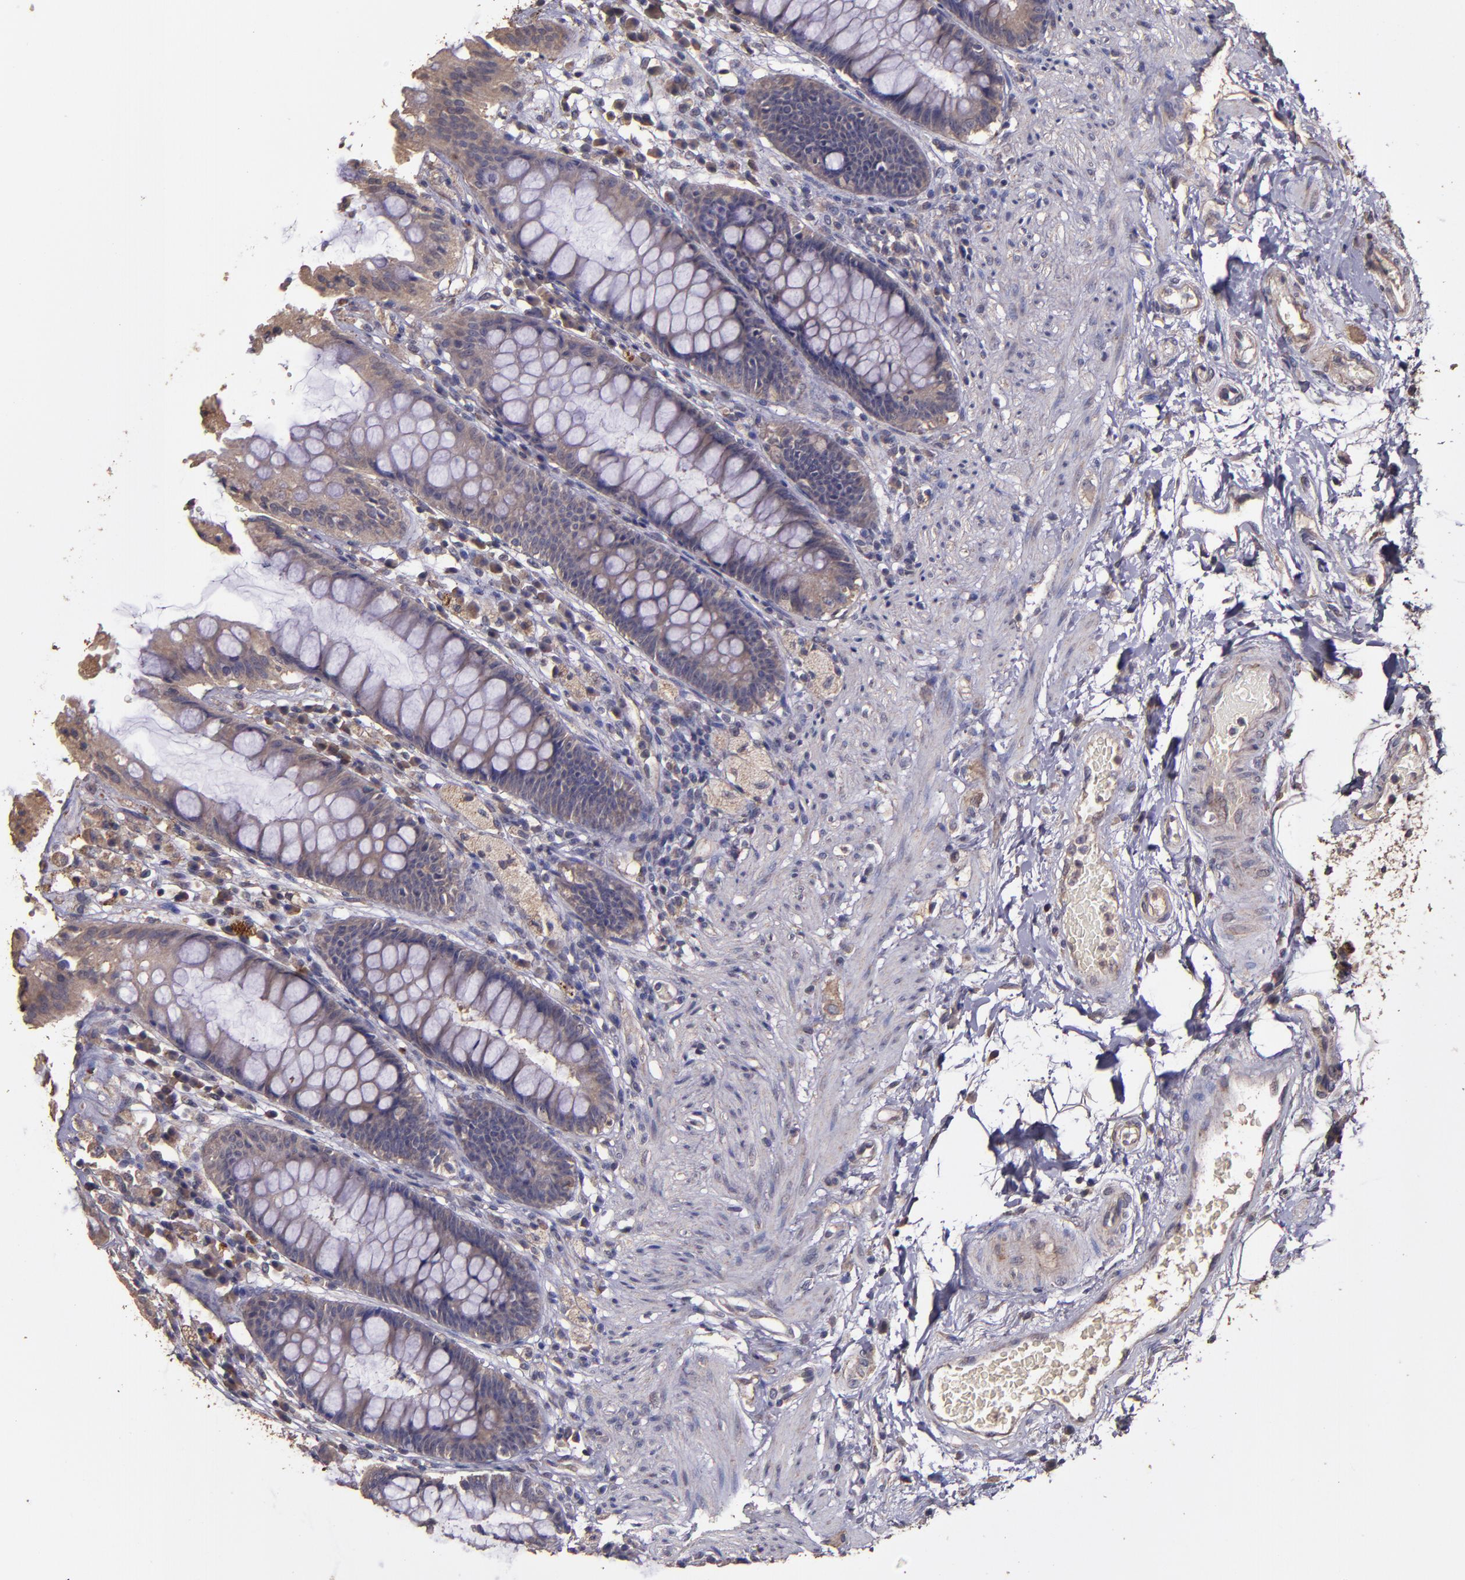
{"staining": {"intensity": "weak", "quantity": ">75%", "location": "cytoplasmic/membranous"}, "tissue": "rectum", "cell_type": "Glandular cells", "image_type": "normal", "snomed": [{"axis": "morphology", "description": "Normal tissue, NOS"}, {"axis": "topography", "description": "Rectum"}], "caption": "The image shows immunohistochemical staining of unremarkable rectum. There is weak cytoplasmic/membranous expression is seen in about >75% of glandular cells. The staining was performed using DAB, with brown indicating positive protein expression. Nuclei are stained blue with hematoxylin.", "gene": "HECTD1", "patient": {"sex": "female", "age": 46}}